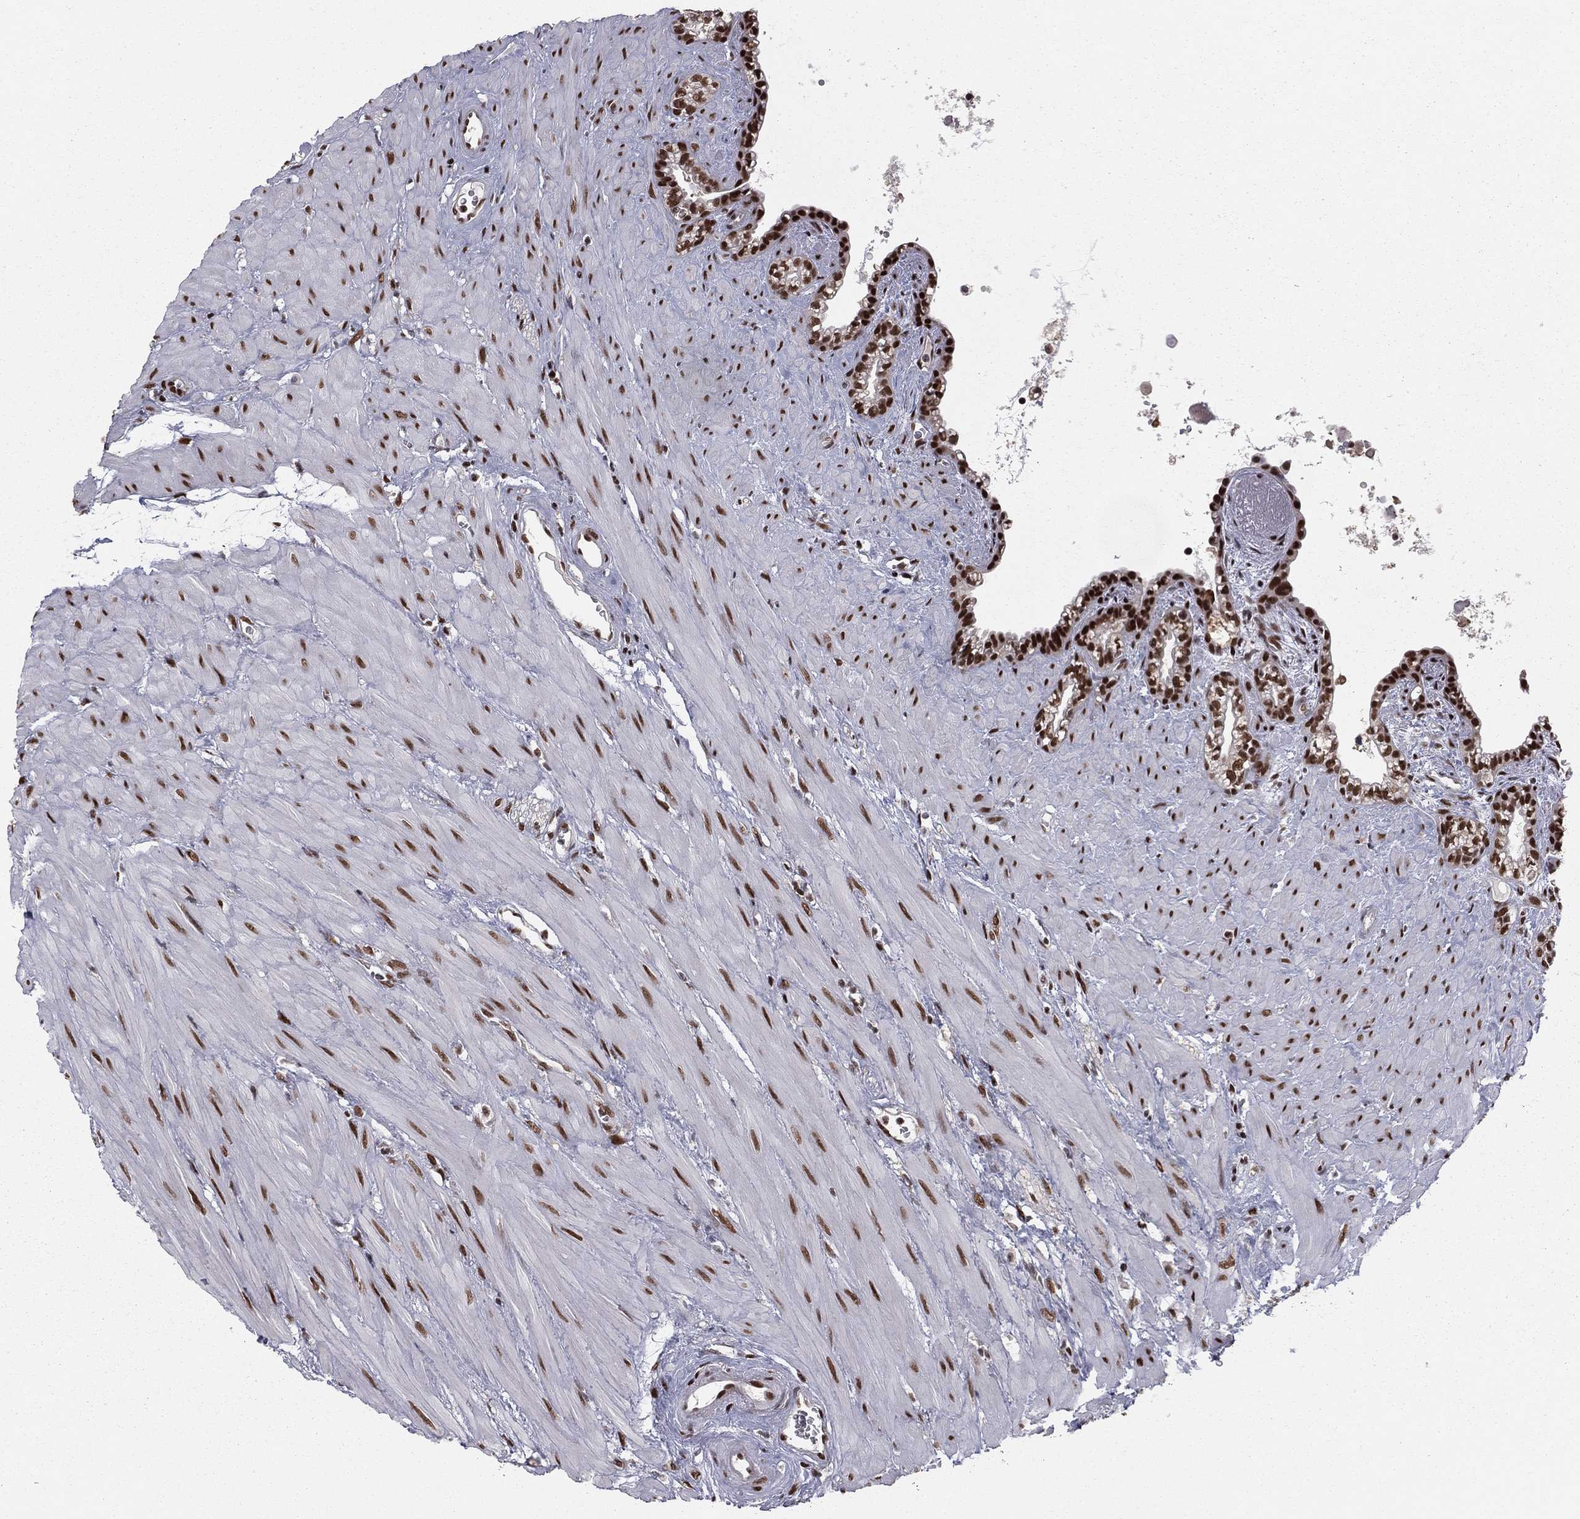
{"staining": {"intensity": "strong", "quantity": ">75%", "location": "nuclear"}, "tissue": "seminal vesicle", "cell_type": "Glandular cells", "image_type": "normal", "snomed": [{"axis": "morphology", "description": "Normal tissue, NOS"}, {"axis": "morphology", "description": "Urothelial carcinoma, NOS"}, {"axis": "topography", "description": "Urinary bladder"}, {"axis": "topography", "description": "Seminal veicle"}], "caption": "Brown immunohistochemical staining in unremarkable human seminal vesicle demonstrates strong nuclear staining in approximately >75% of glandular cells. (DAB IHC with brightfield microscopy, high magnification).", "gene": "NFYB", "patient": {"sex": "male", "age": 76}}